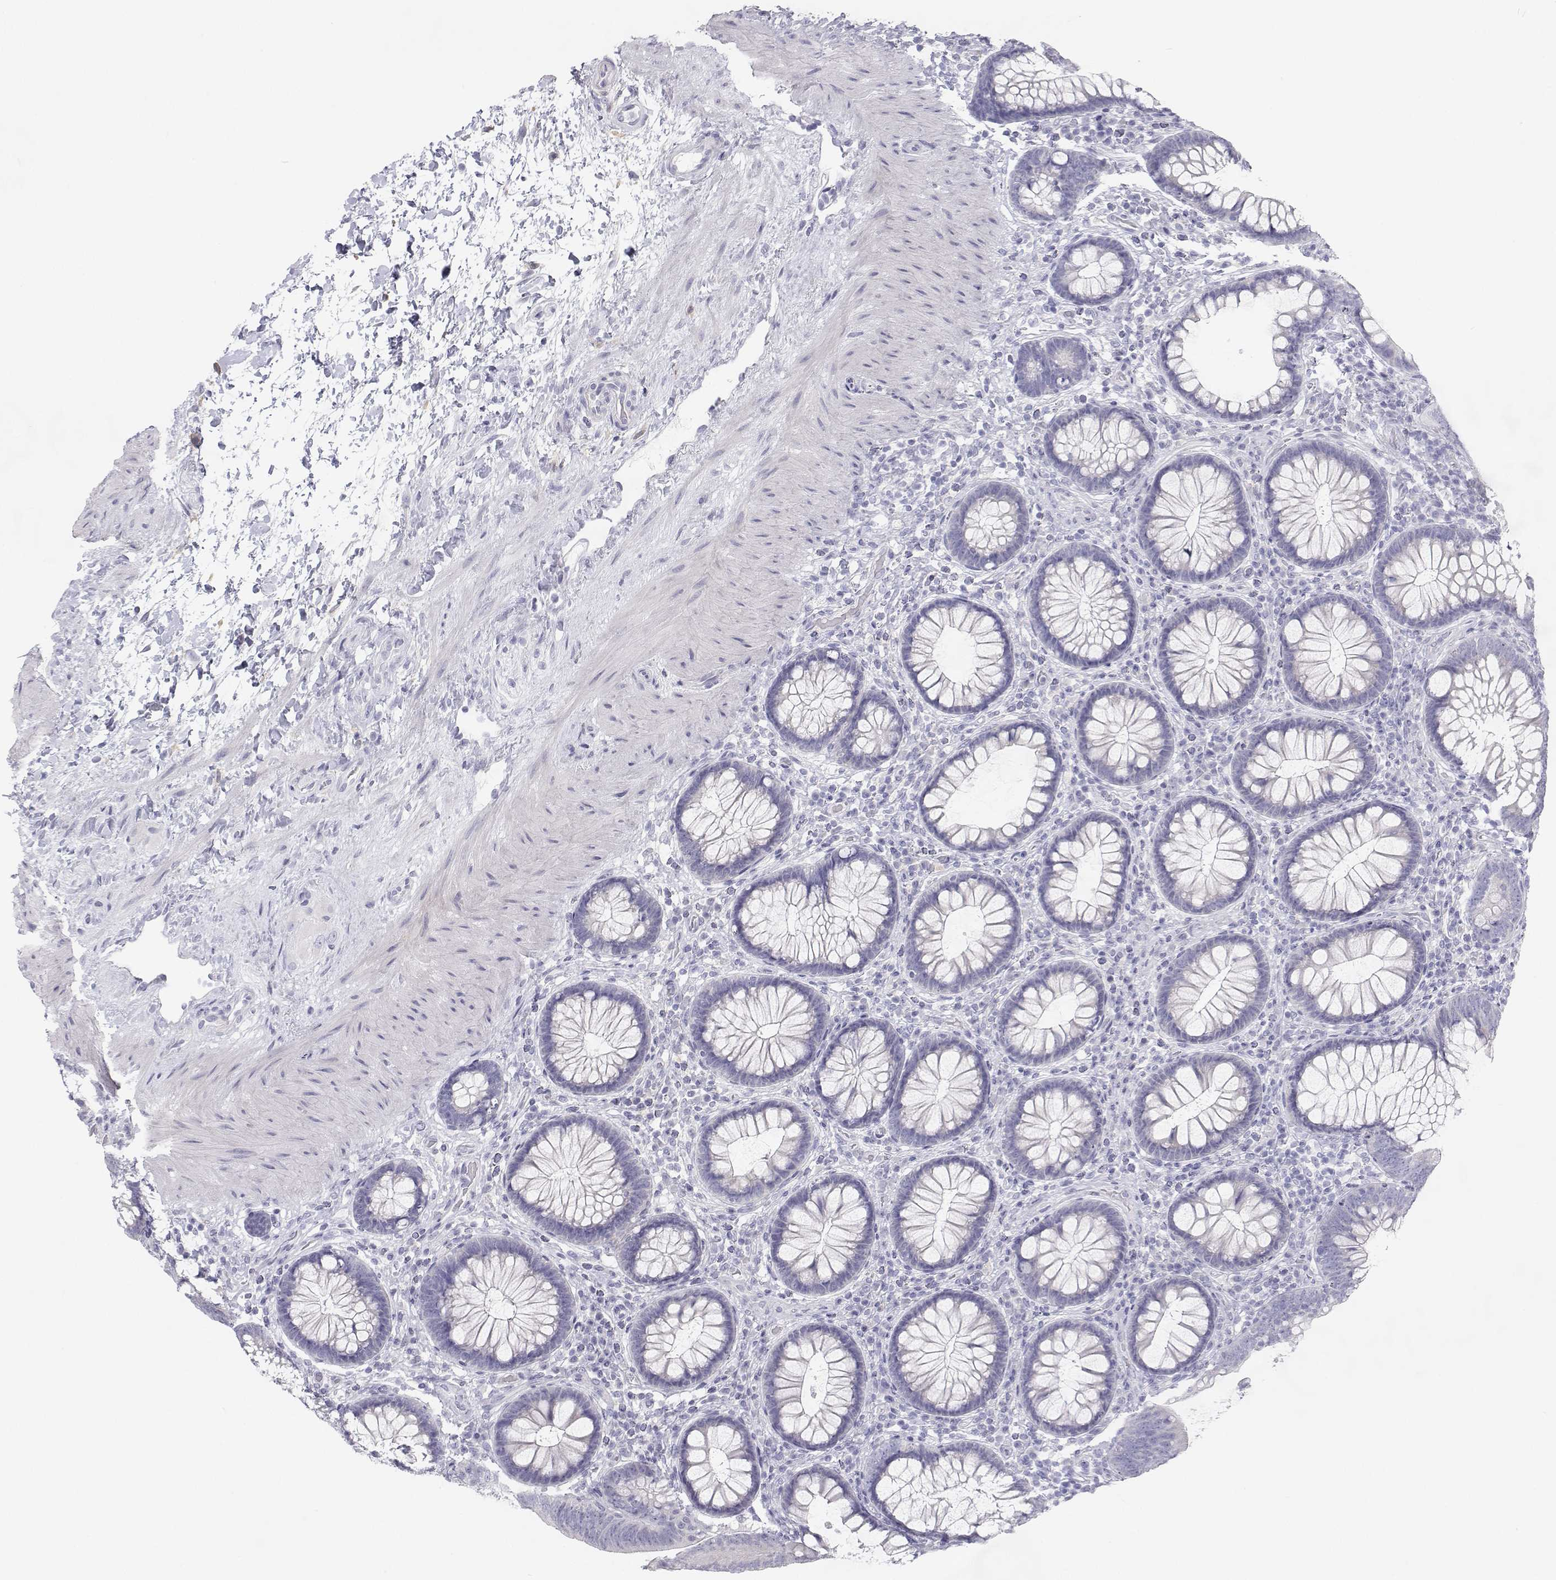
{"staining": {"intensity": "negative", "quantity": "none", "location": "none"}, "tissue": "colon", "cell_type": "Endothelial cells", "image_type": "normal", "snomed": [{"axis": "morphology", "description": "Normal tissue, NOS"}, {"axis": "morphology", "description": "Adenoma, NOS"}, {"axis": "topography", "description": "Soft tissue"}, {"axis": "topography", "description": "Colon"}], "caption": "Image shows no protein positivity in endothelial cells of normal colon. (Immunohistochemistry, brightfield microscopy, high magnification).", "gene": "TTN", "patient": {"sex": "male", "age": 47}}